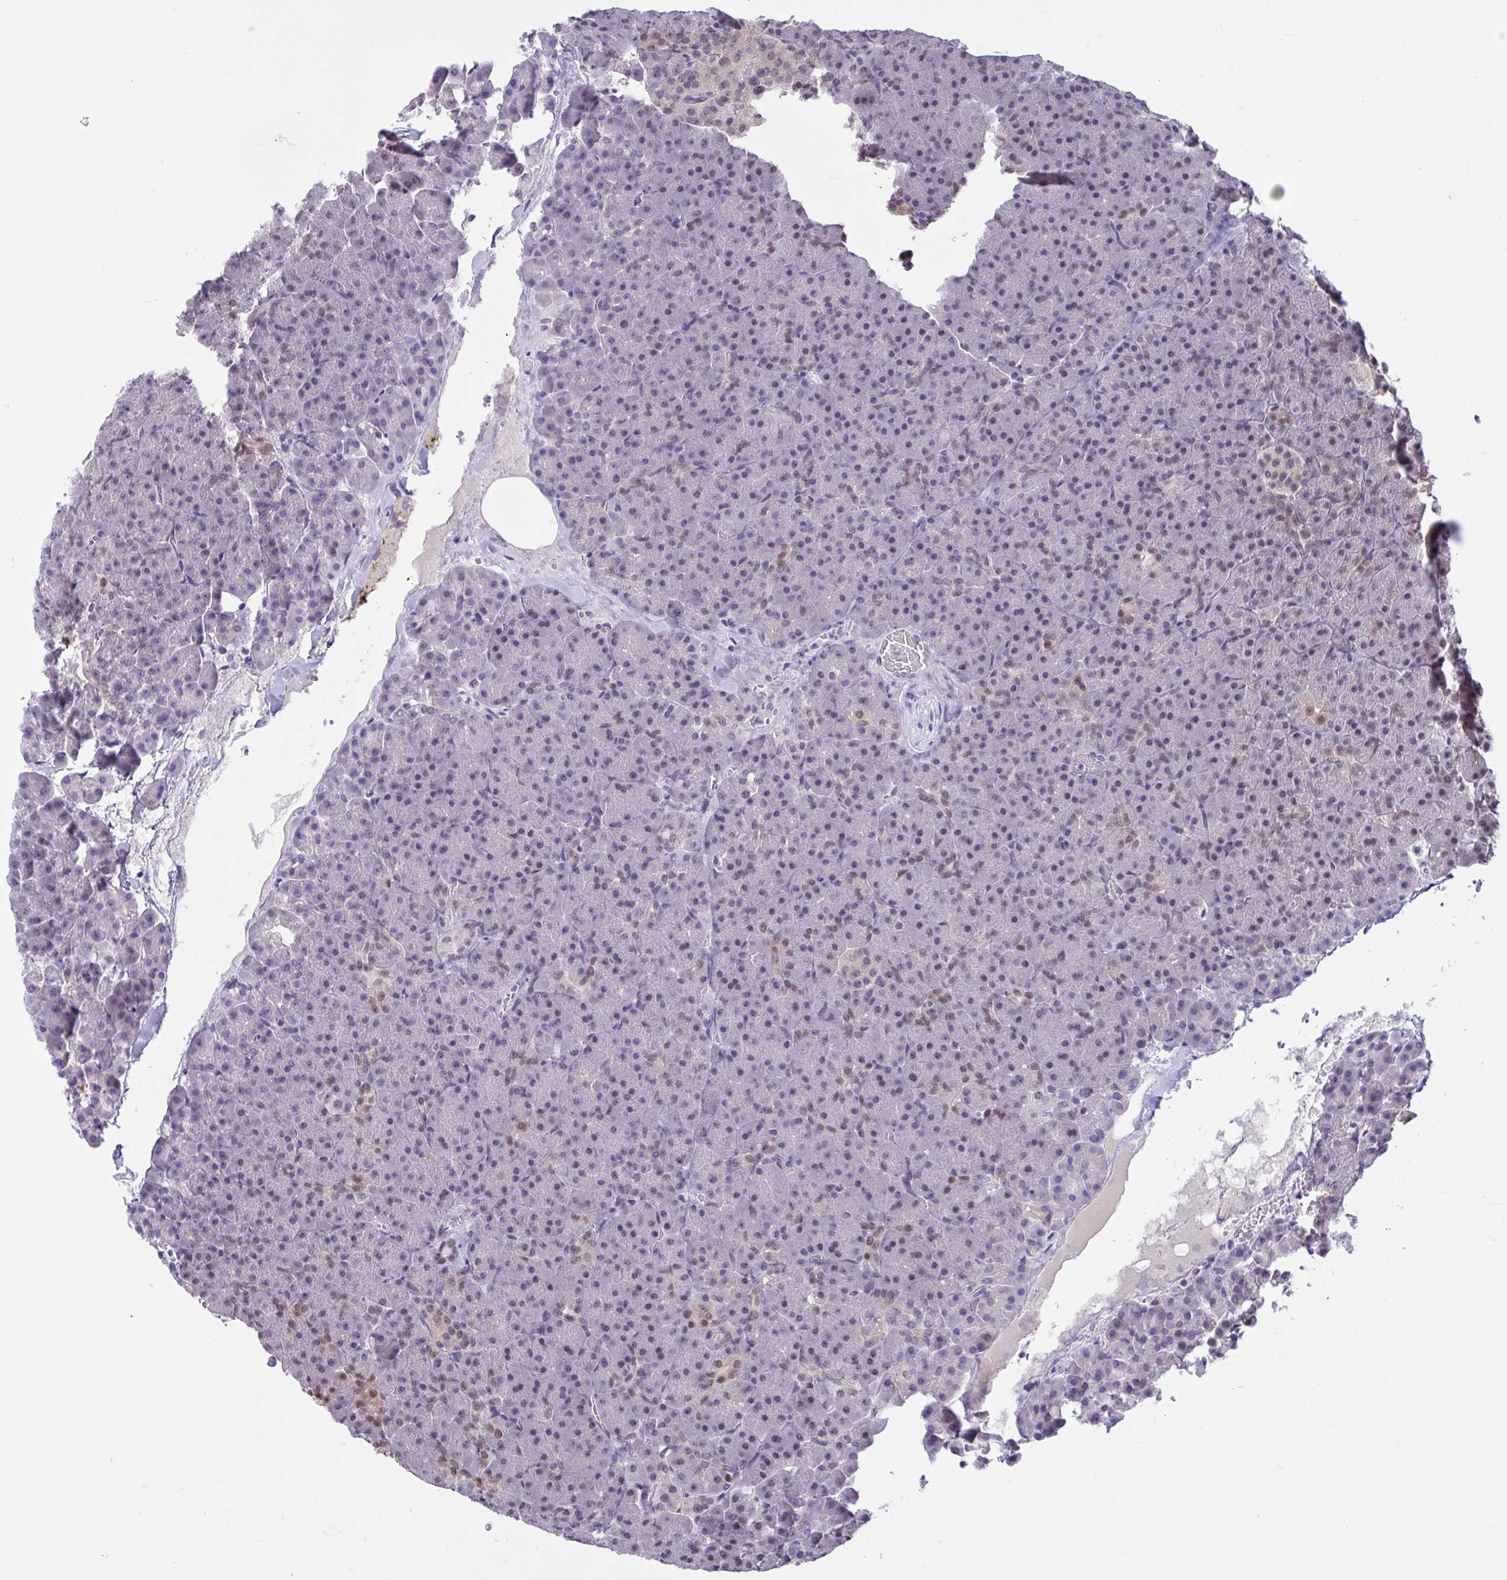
{"staining": {"intensity": "negative", "quantity": "none", "location": "none"}, "tissue": "pancreas", "cell_type": "Exocrine glandular cells", "image_type": "normal", "snomed": [{"axis": "morphology", "description": "Normal tissue, NOS"}, {"axis": "topography", "description": "Pancreas"}], "caption": "IHC of benign human pancreas demonstrates no positivity in exocrine glandular cells. The staining is performed using DAB brown chromogen with nuclei counter-stained in using hematoxylin.", "gene": "RBL1", "patient": {"sex": "female", "age": 74}}